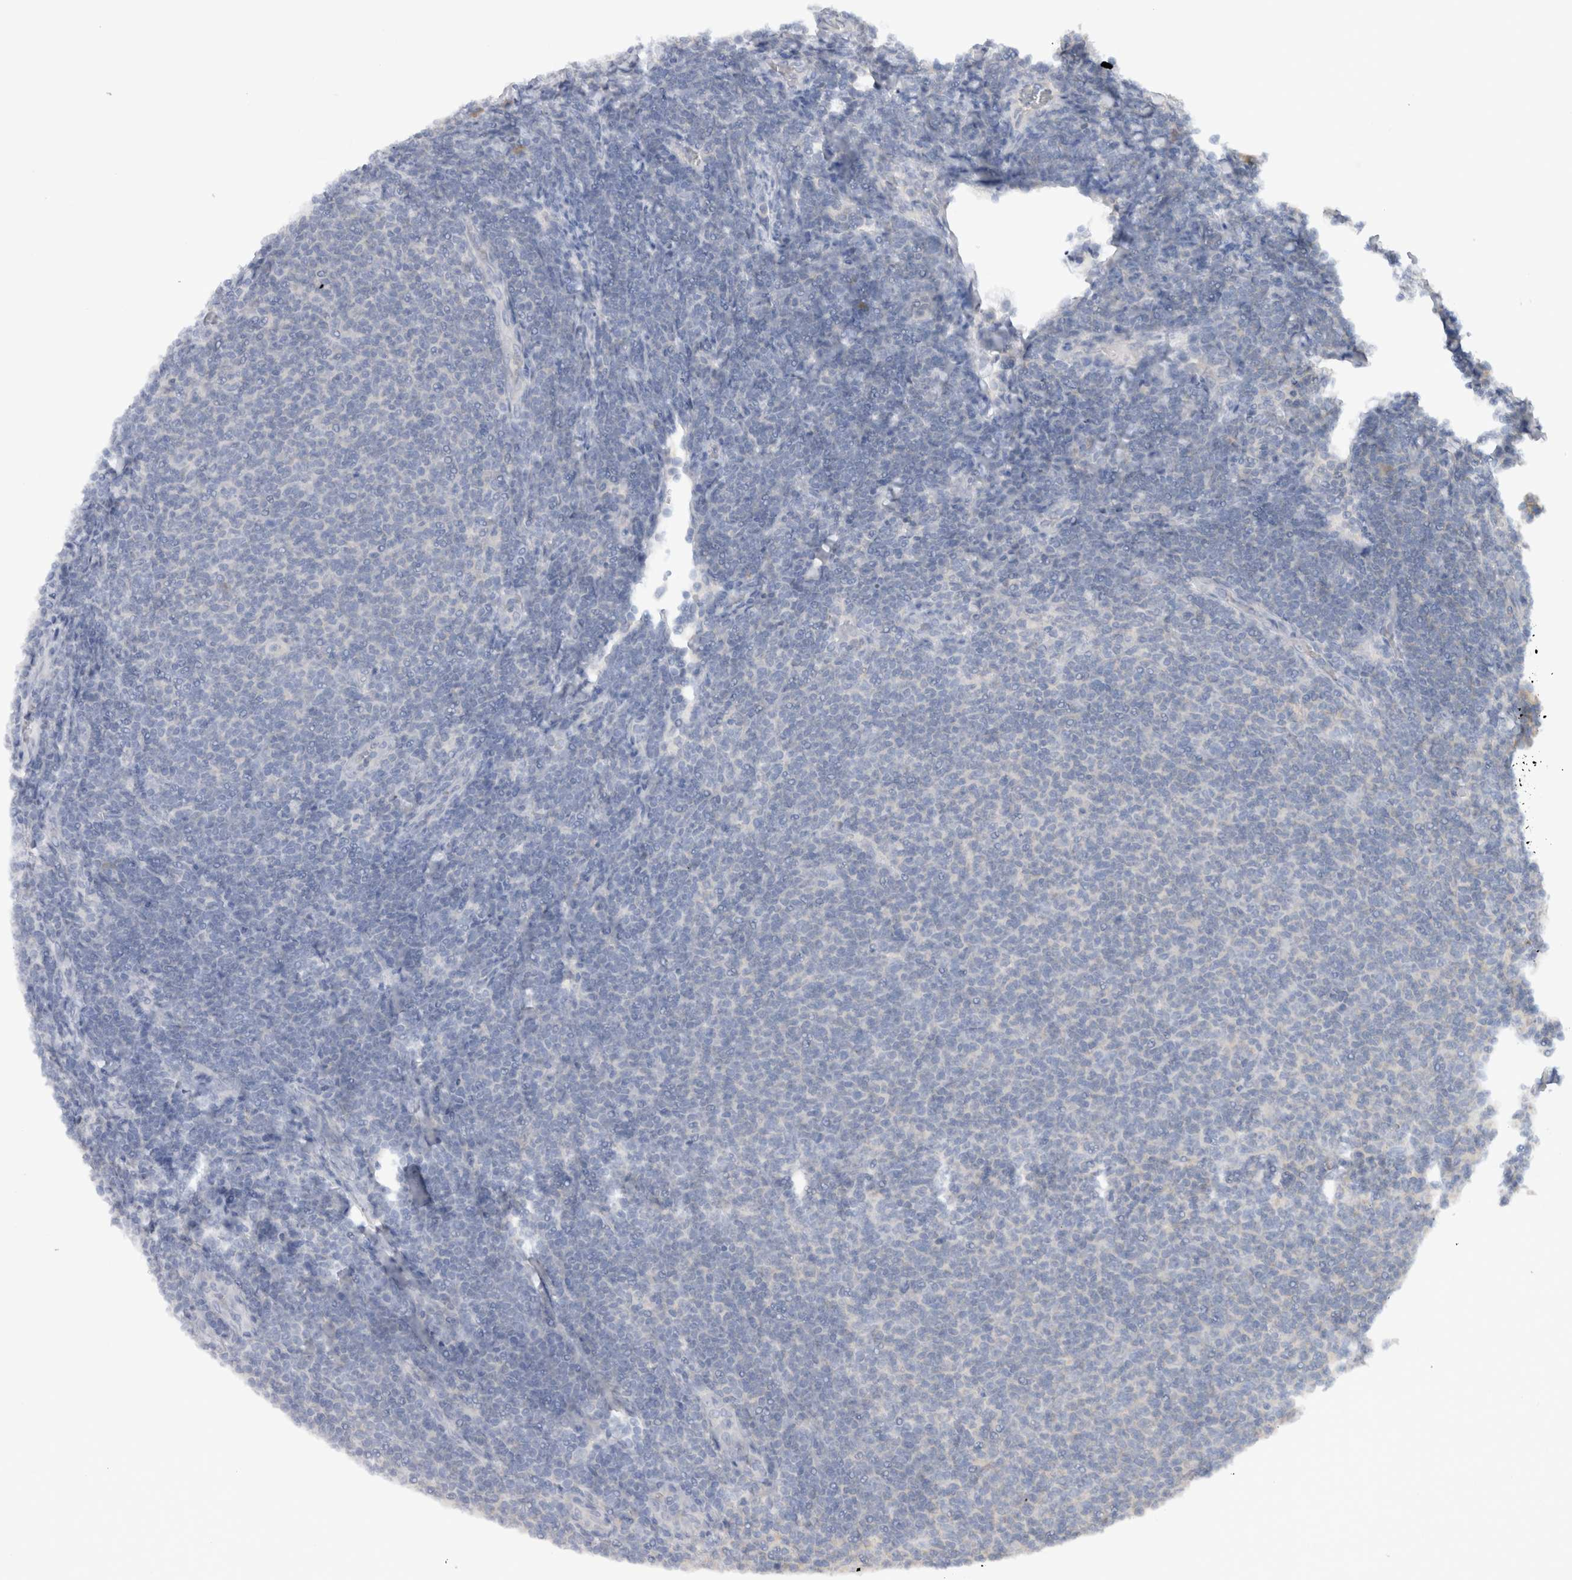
{"staining": {"intensity": "negative", "quantity": "none", "location": "none"}, "tissue": "lymphoma", "cell_type": "Tumor cells", "image_type": "cancer", "snomed": [{"axis": "morphology", "description": "Malignant lymphoma, non-Hodgkin's type, Low grade"}, {"axis": "topography", "description": "Lymph node"}], "caption": "The IHC micrograph has no significant staining in tumor cells of lymphoma tissue.", "gene": "GAS1", "patient": {"sex": "male", "age": 66}}